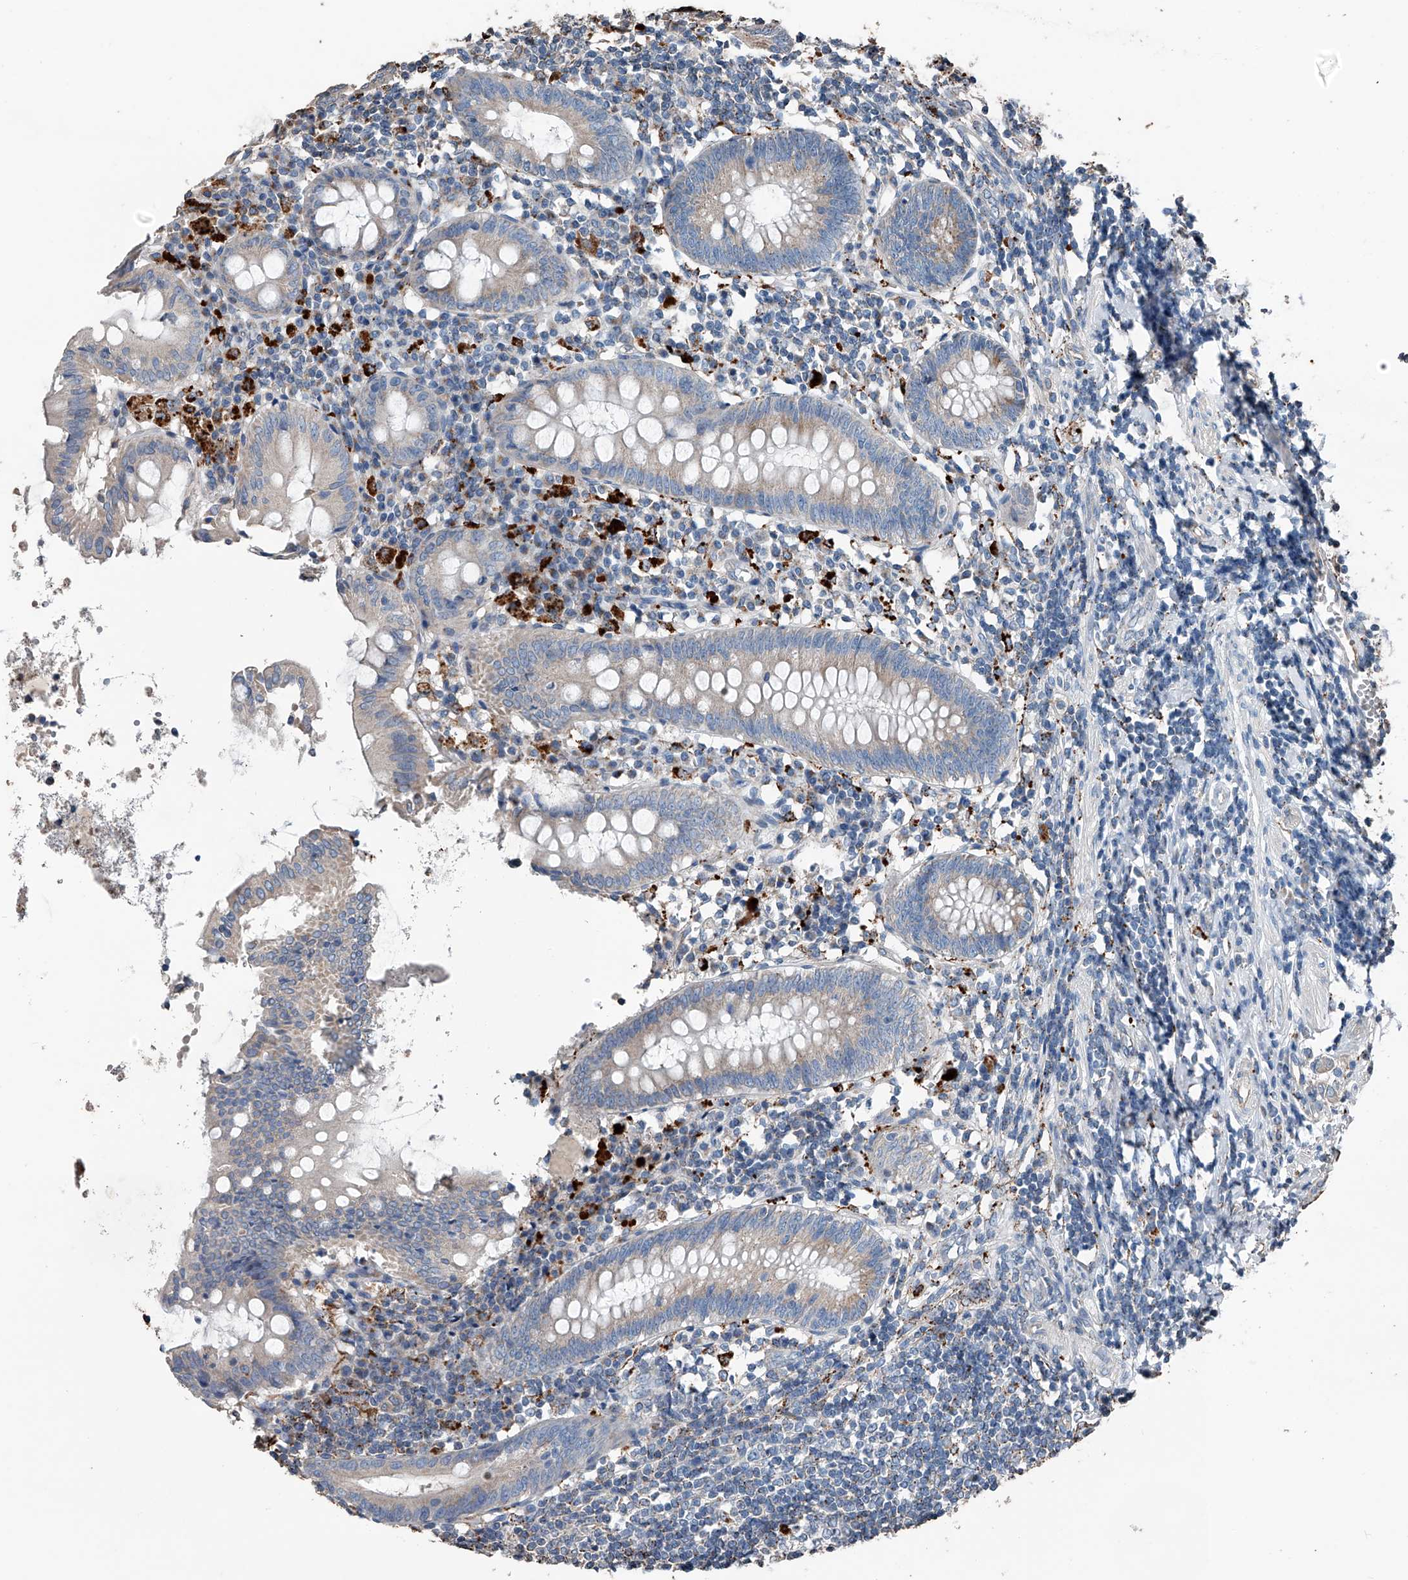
{"staining": {"intensity": "weak", "quantity": "25%-75%", "location": "cytoplasmic/membranous"}, "tissue": "appendix", "cell_type": "Glandular cells", "image_type": "normal", "snomed": [{"axis": "morphology", "description": "Normal tissue, NOS"}, {"axis": "topography", "description": "Appendix"}], "caption": "DAB (3,3'-diaminobenzidine) immunohistochemical staining of unremarkable human appendix demonstrates weak cytoplasmic/membranous protein expression in about 25%-75% of glandular cells. Immunohistochemistry stains the protein in brown and the nuclei are stained blue.", "gene": "ZNF772", "patient": {"sex": "female", "age": 54}}